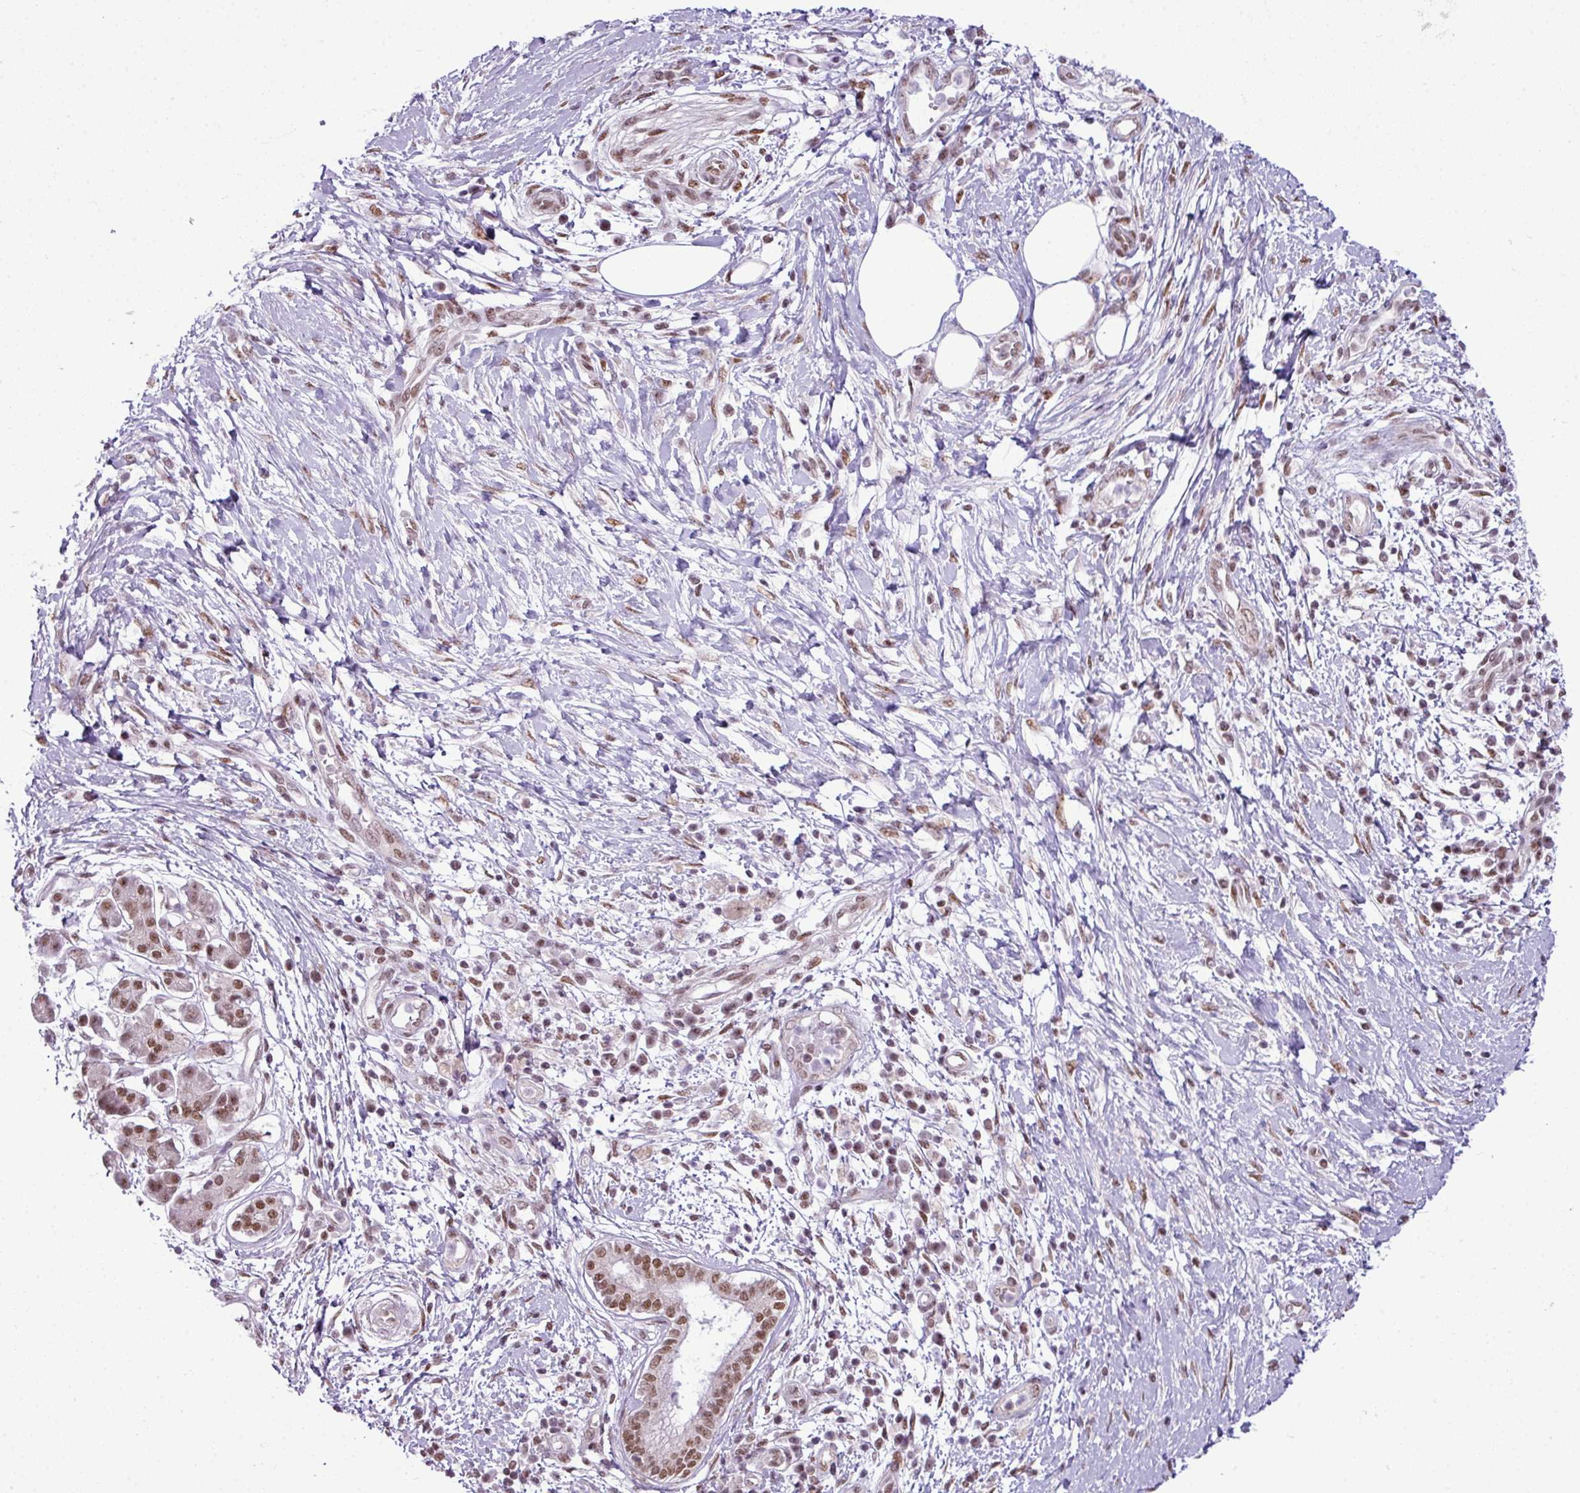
{"staining": {"intensity": "moderate", "quantity": ">75%", "location": "nuclear"}, "tissue": "pancreatic cancer", "cell_type": "Tumor cells", "image_type": "cancer", "snomed": [{"axis": "morphology", "description": "Adenocarcinoma, NOS"}, {"axis": "topography", "description": "Pancreas"}], "caption": "Immunohistochemistry staining of pancreatic cancer (adenocarcinoma), which displays medium levels of moderate nuclear expression in approximately >75% of tumor cells indicating moderate nuclear protein positivity. The staining was performed using DAB (brown) for protein detection and nuclei were counterstained in hematoxylin (blue).", "gene": "ARL6IP4", "patient": {"sex": "male", "age": 68}}